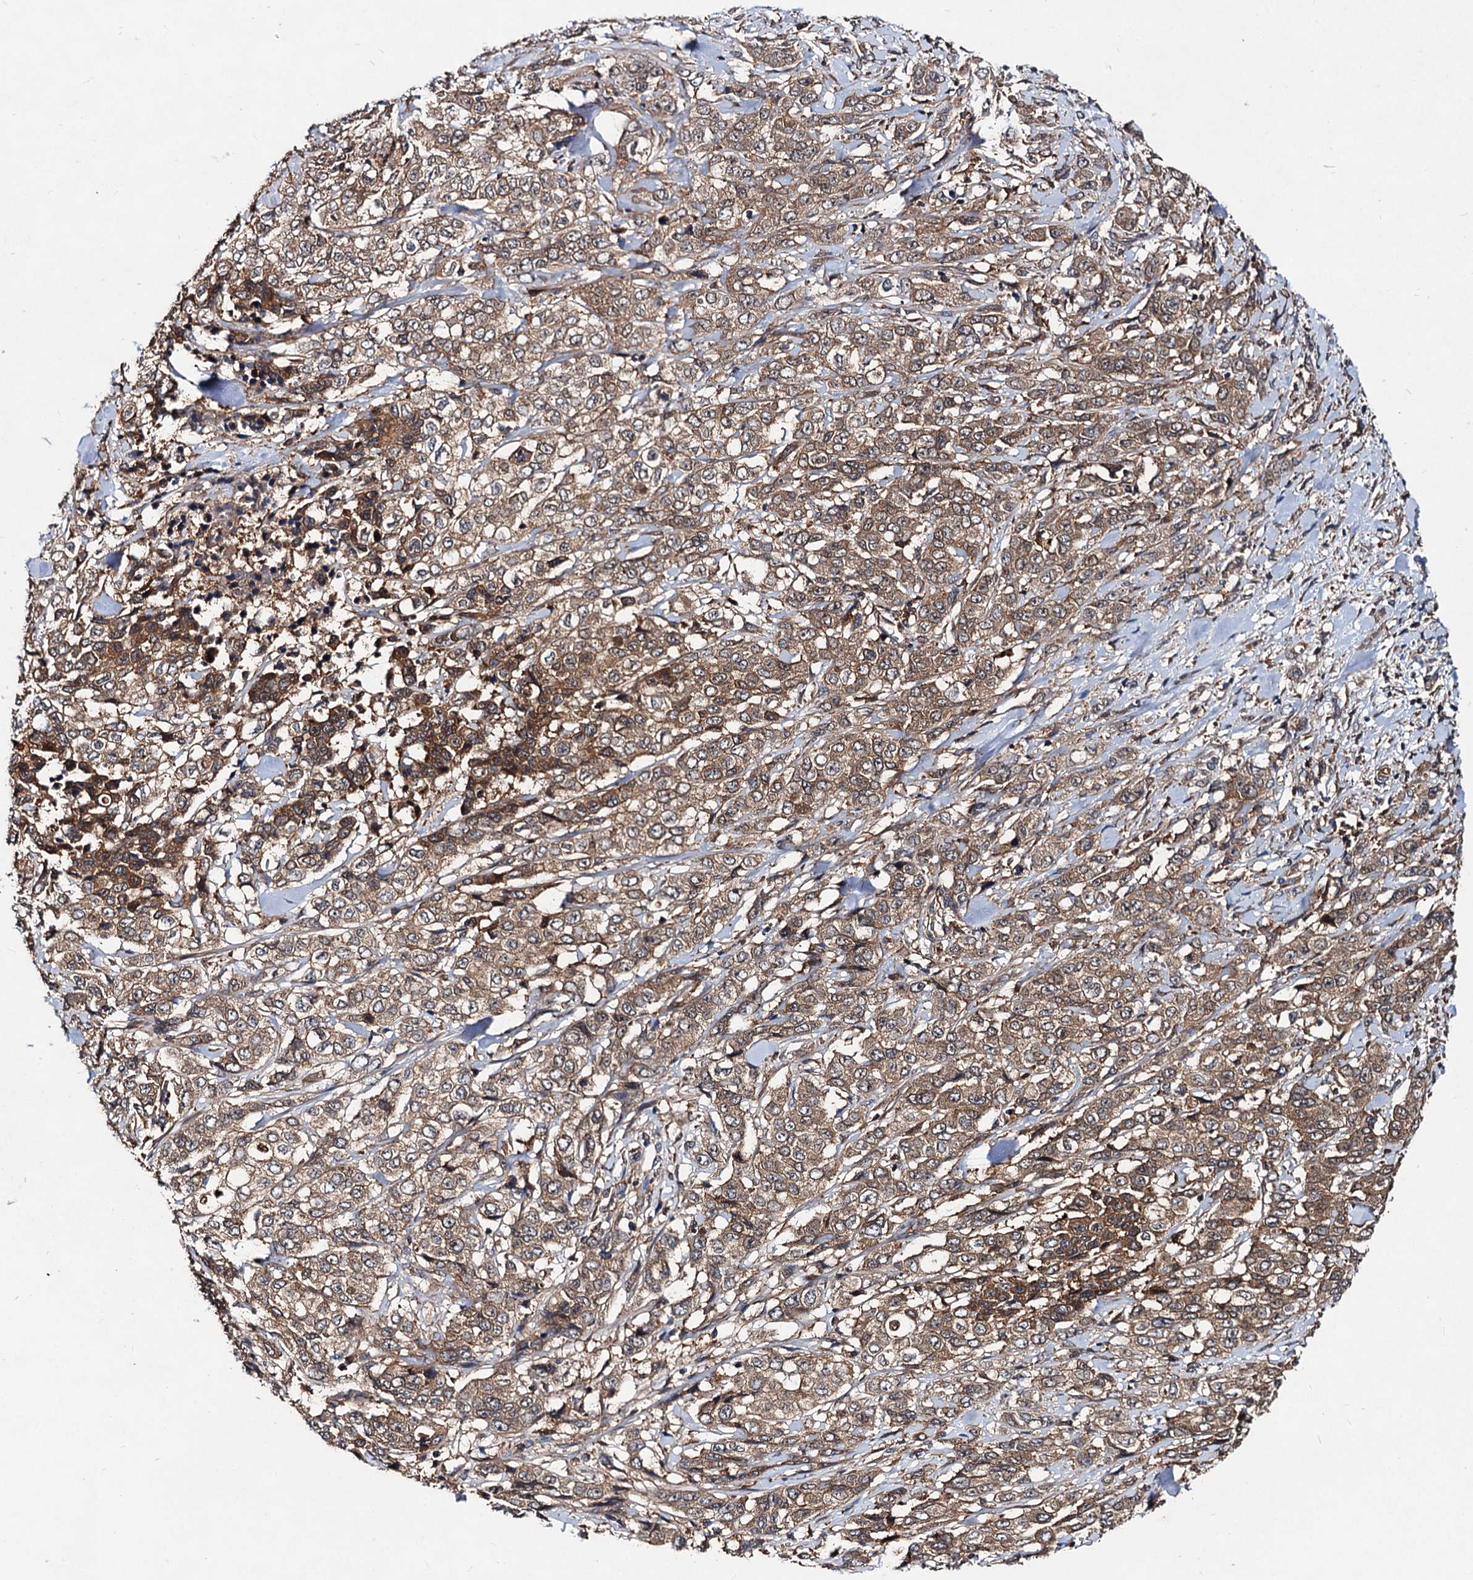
{"staining": {"intensity": "moderate", "quantity": ">75%", "location": "cytoplasmic/membranous"}, "tissue": "stomach cancer", "cell_type": "Tumor cells", "image_type": "cancer", "snomed": [{"axis": "morphology", "description": "Adenocarcinoma, NOS"}, {"axis": "topography", "description": "Stomach, upper"}], "caption": "A photomicrograph of stomach adenocarcinoma stained for a protein shows moderate cytoplasmic/membranous brown staining in tumor cells.", "gene": "VPS29", "patient": {"sex": "male", "age": 62}}